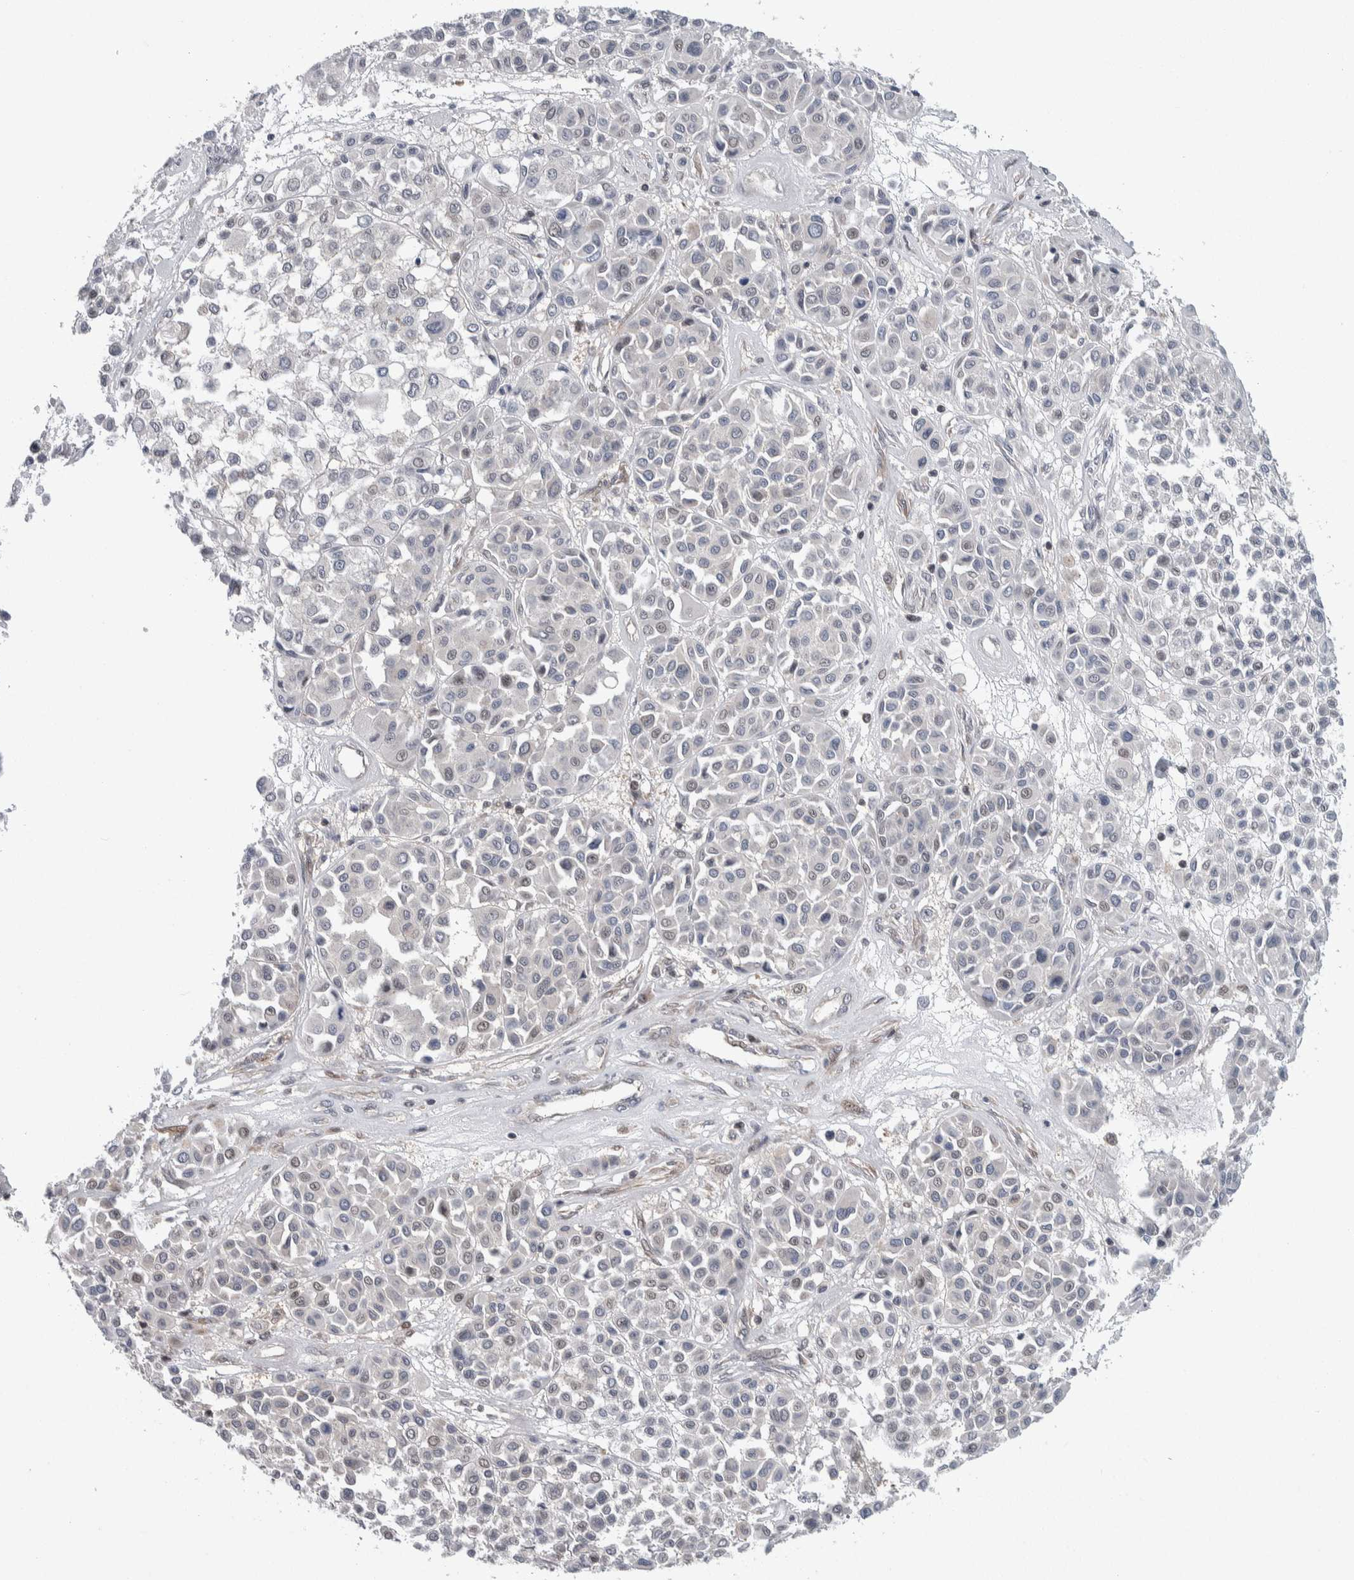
{"staining": {"intensity": "negative", "quantity": "none", "location": "none"}, "tissue": "melanoma", "cell_type": "Tumor cells", "image_type": "cancer", "snomed": [{"axis": "morphology", "description": "Malignant melanoma, Metastatic site"}, {"axis": "topography", "description": "Soft tissue"}], "caption": "Immunohistochemistry histopathology image of melanoma stained for a protein (brown), which demonstrates no expression in tumor cells.", "gene": "PTPA", "patient": {"sex": "male", "age": 41}}